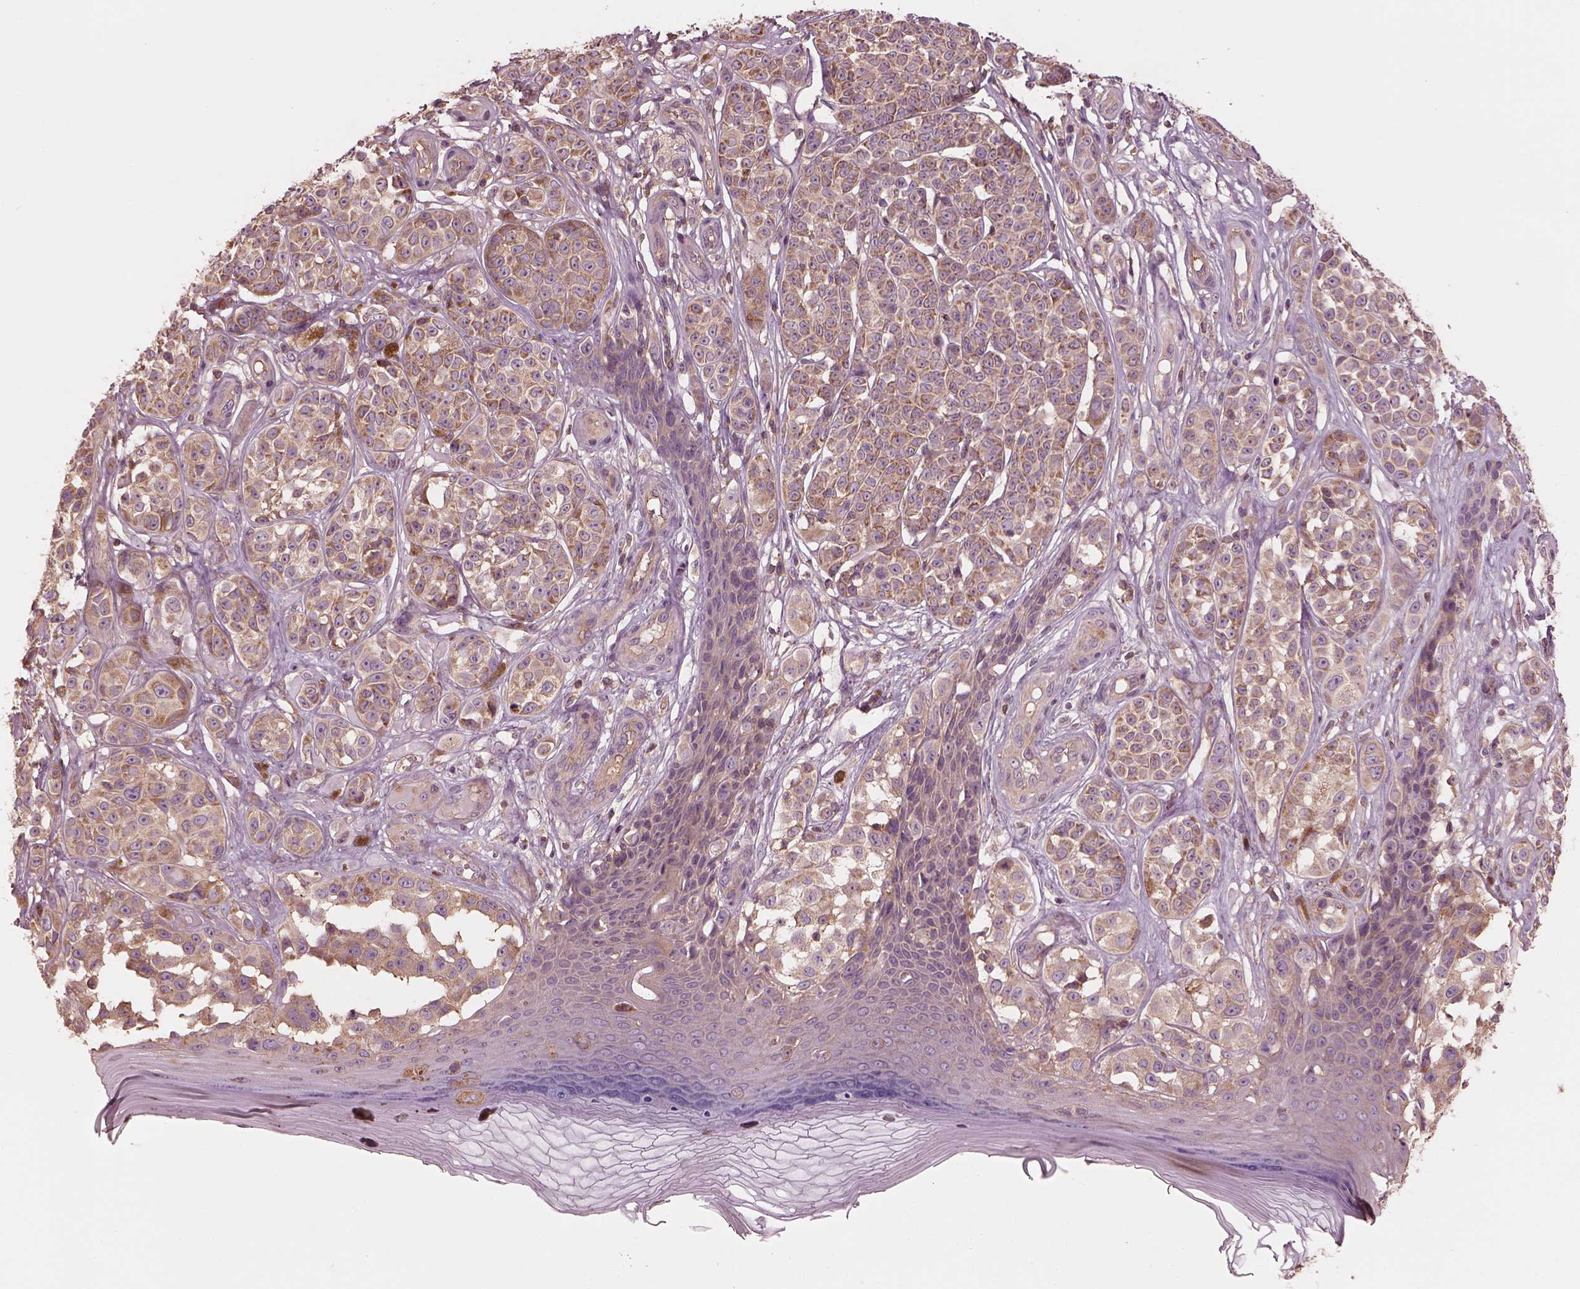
{"staining": {"intensity": "moderate", "quantity": ">75%", "location": "cytoplasmic/membranous"}, "tissue": "melanoma", "cell_type": "Tumor cells", "image_type": "cancer", "snomed": [{"axis": "morphology", "description": "Malignant melanoma, NOS"}, {"axis": "topography", "description": "Skin"}], "caption": "The histopathology image demonstrates immunohistochemical staining of melanoma. There is moderate cytoplasmic/membranous positivity is appreciated in approximately >75% of tumor cells. The staining is performed using DAB brown chromogen to label protein expression. The nuclei are counter-stained blue using hematoxylin.", "gene": "STK33", "patient": {"sex": "female", "age": 90}}